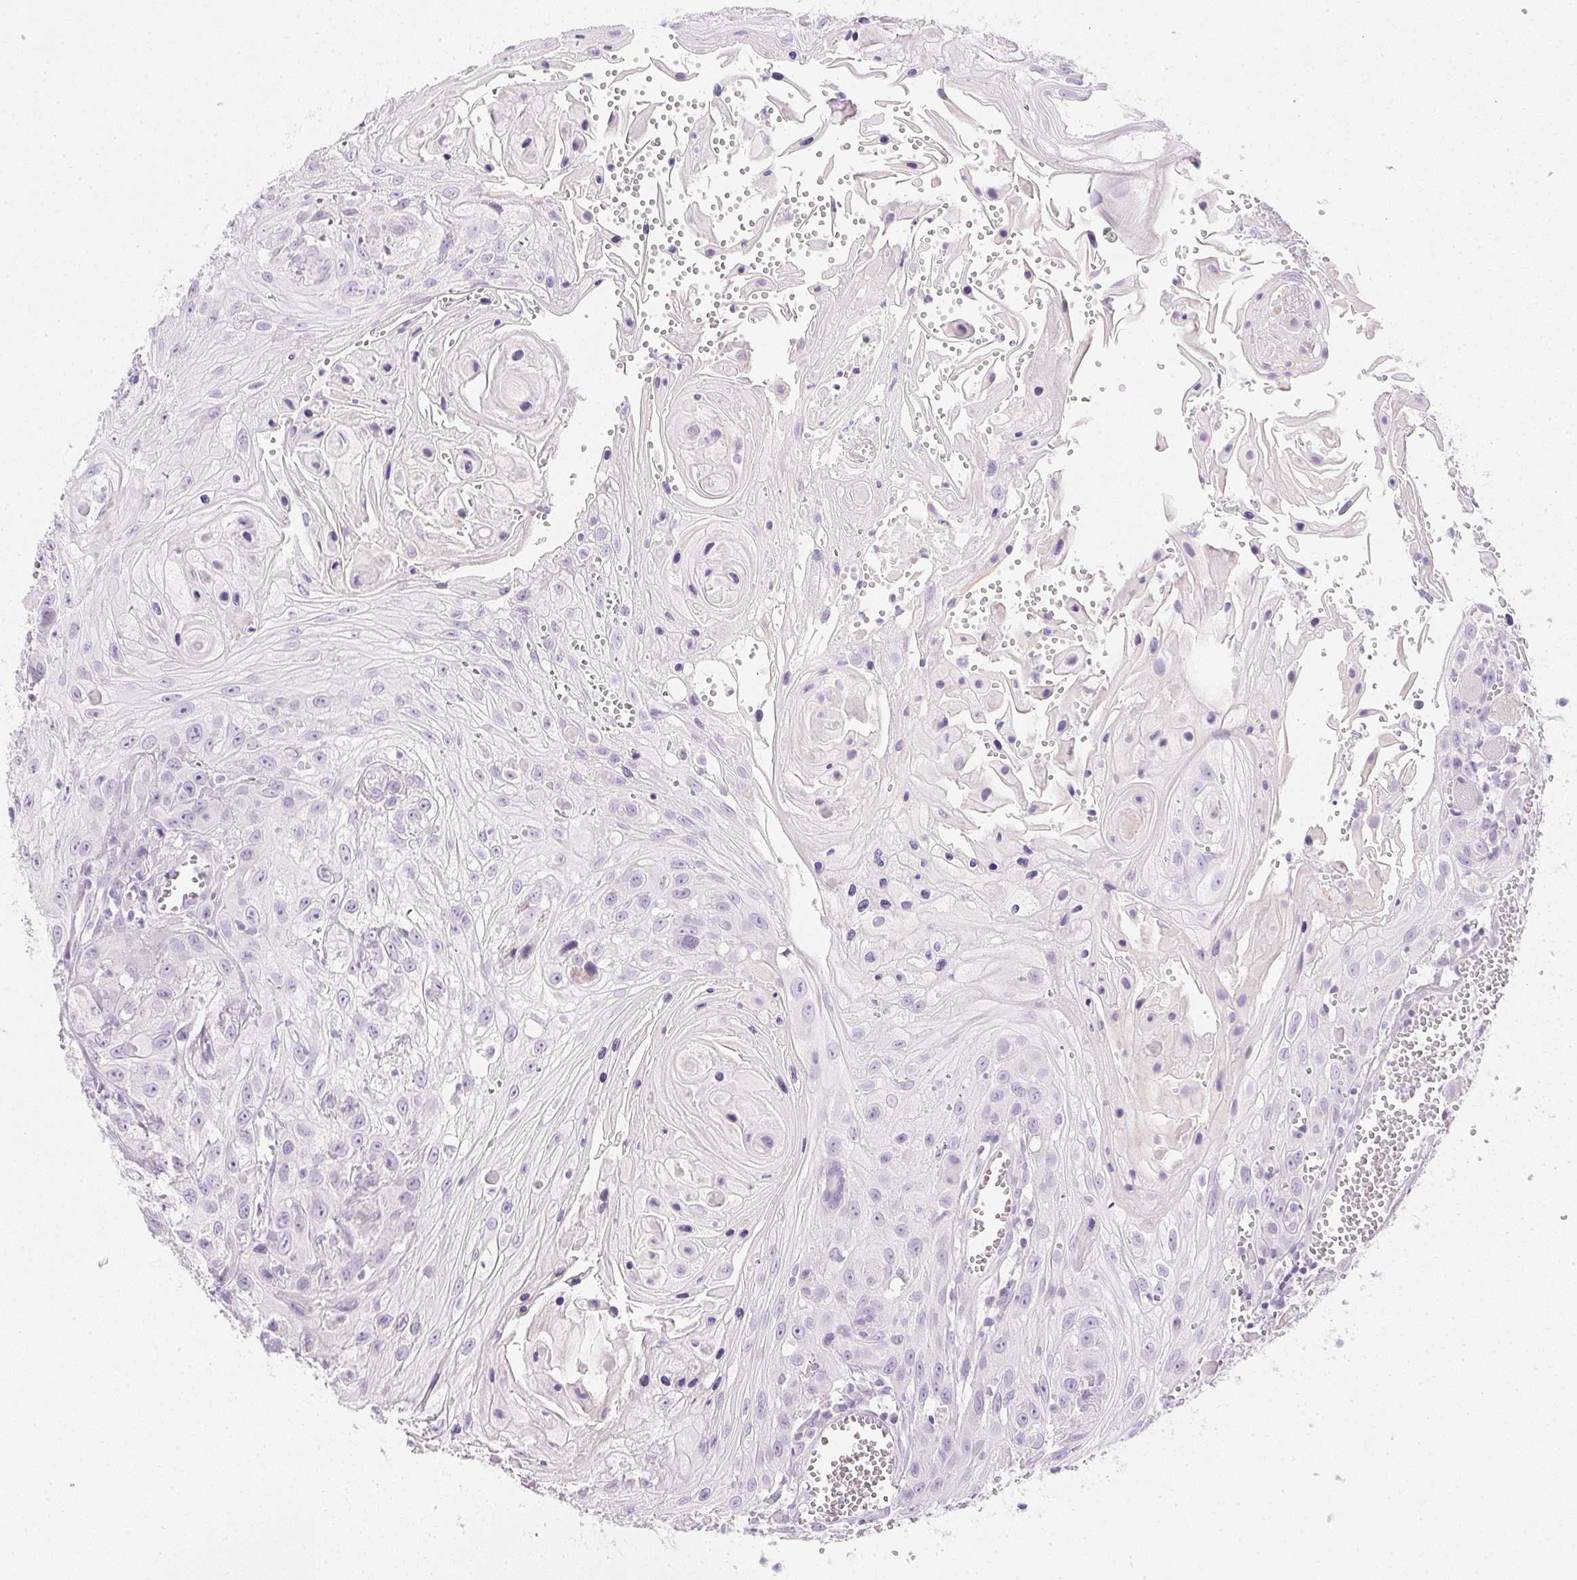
{"staining": {"intensity": "negative", "quantity": "none", "location": "none"}, "tissue": "head and neck cancer", "cell_type": "Tumor cells", "image_type": "cancer", "snomed": [{"axis": "morphology", "description": "Squamous cell carcinoma, NOS"}, {"axis": "topography", "description": "Oral tissue"}, {"axis": "topography", "description": "Head-Neck"}], "caption": "Image shows no significant protein positivity in tumor cells of head and neck squamous cell carcinoma.", "gene": "CTRL", "patient": {"sex": "male", "age": 58}}